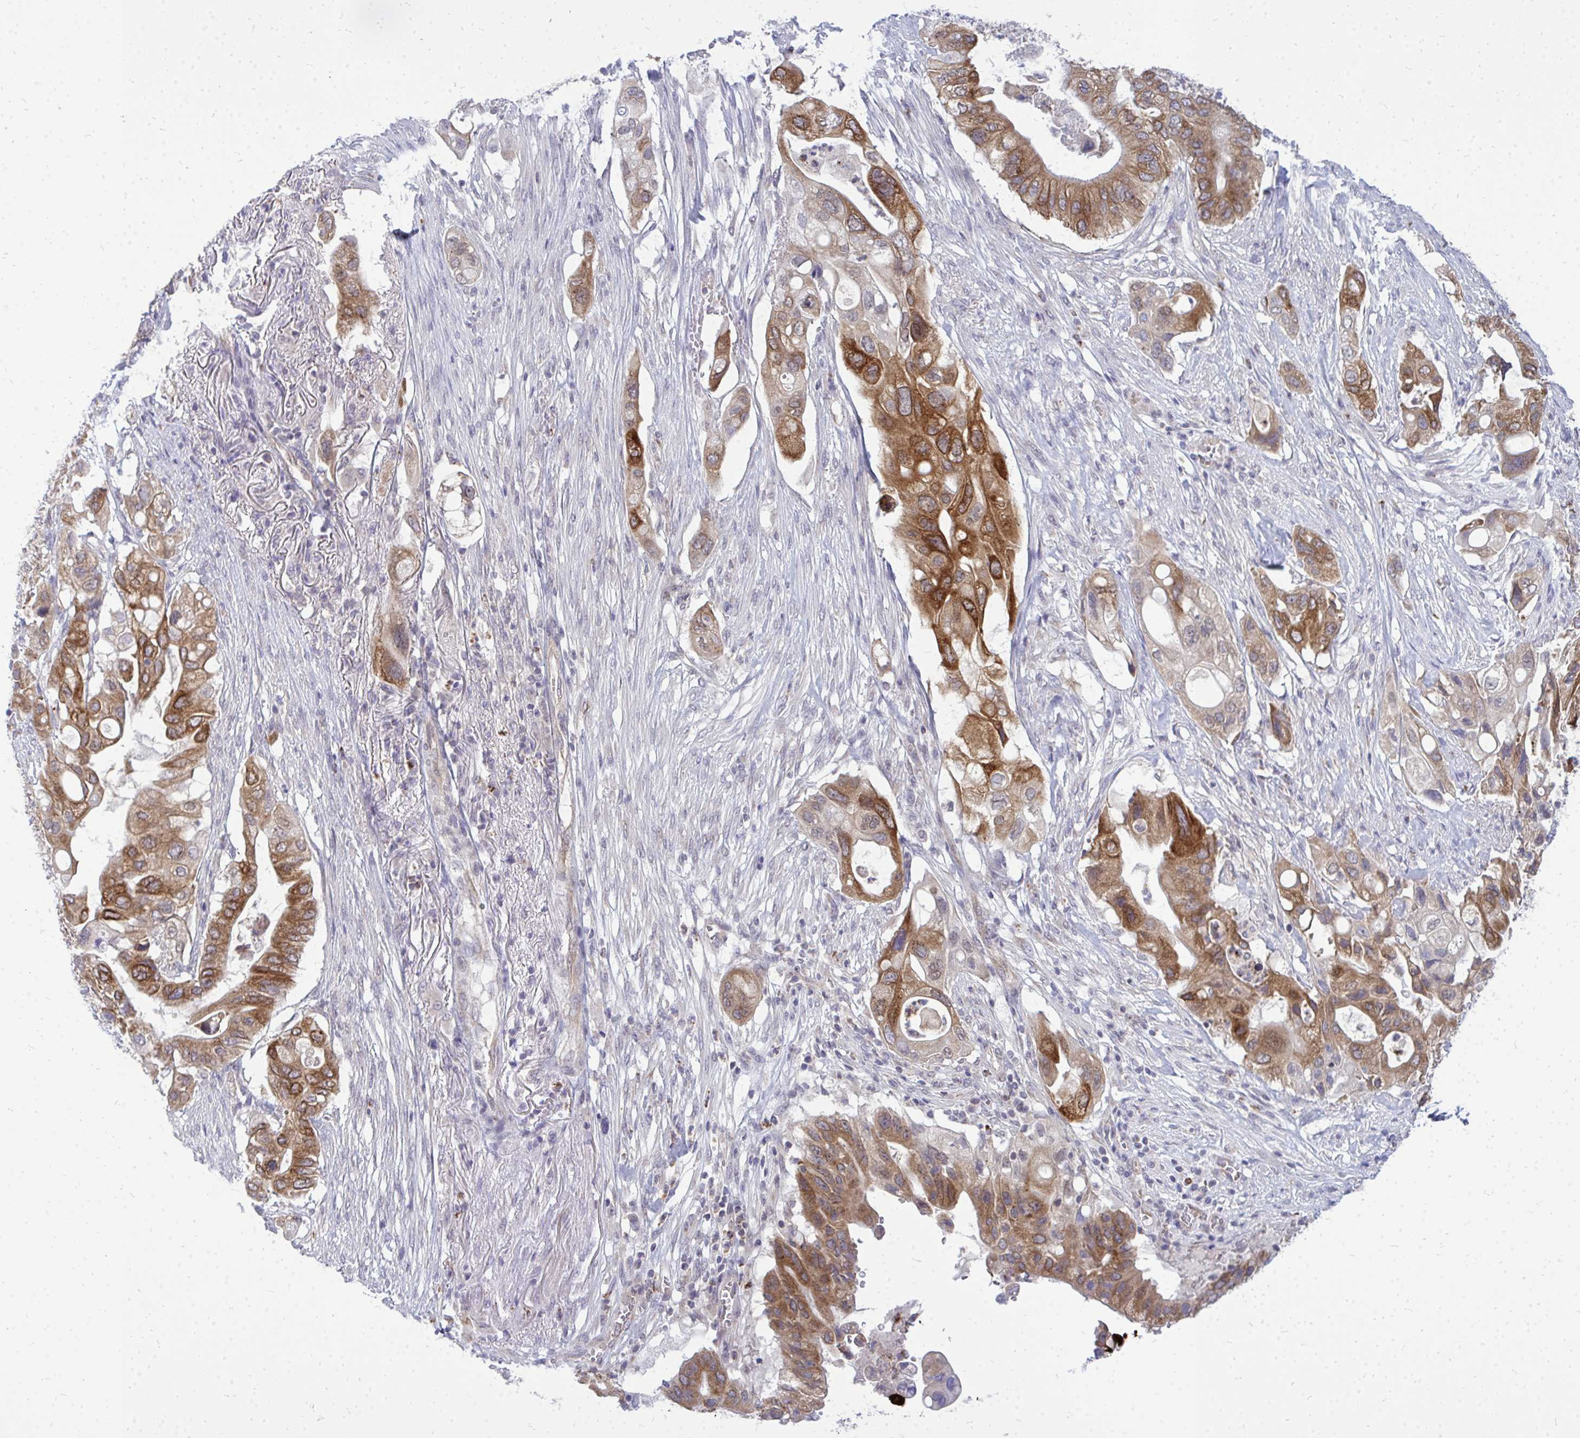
{"staining": {"intensity": "moderate", "quantity": ">75%", "location": "cytoplasmic/membranous"}, "tissue": "pancreatic cancer", "cell_type": "Tumor cells", "image_type": "cancer", "snomed": [{"axis": "morphology", "description": "Adenocarcinoma, NOS"}, {"axis": "topography", "description": "Pancreas"}], "caption": "Protein positivity by immunohistochemistry shows moderate cytoplasmic/membranous expression in approximately >75% of tumor cells in pancreatic cancer.", "gene": "ACSL5", "patient": {"sex": "female", "age": 72}}